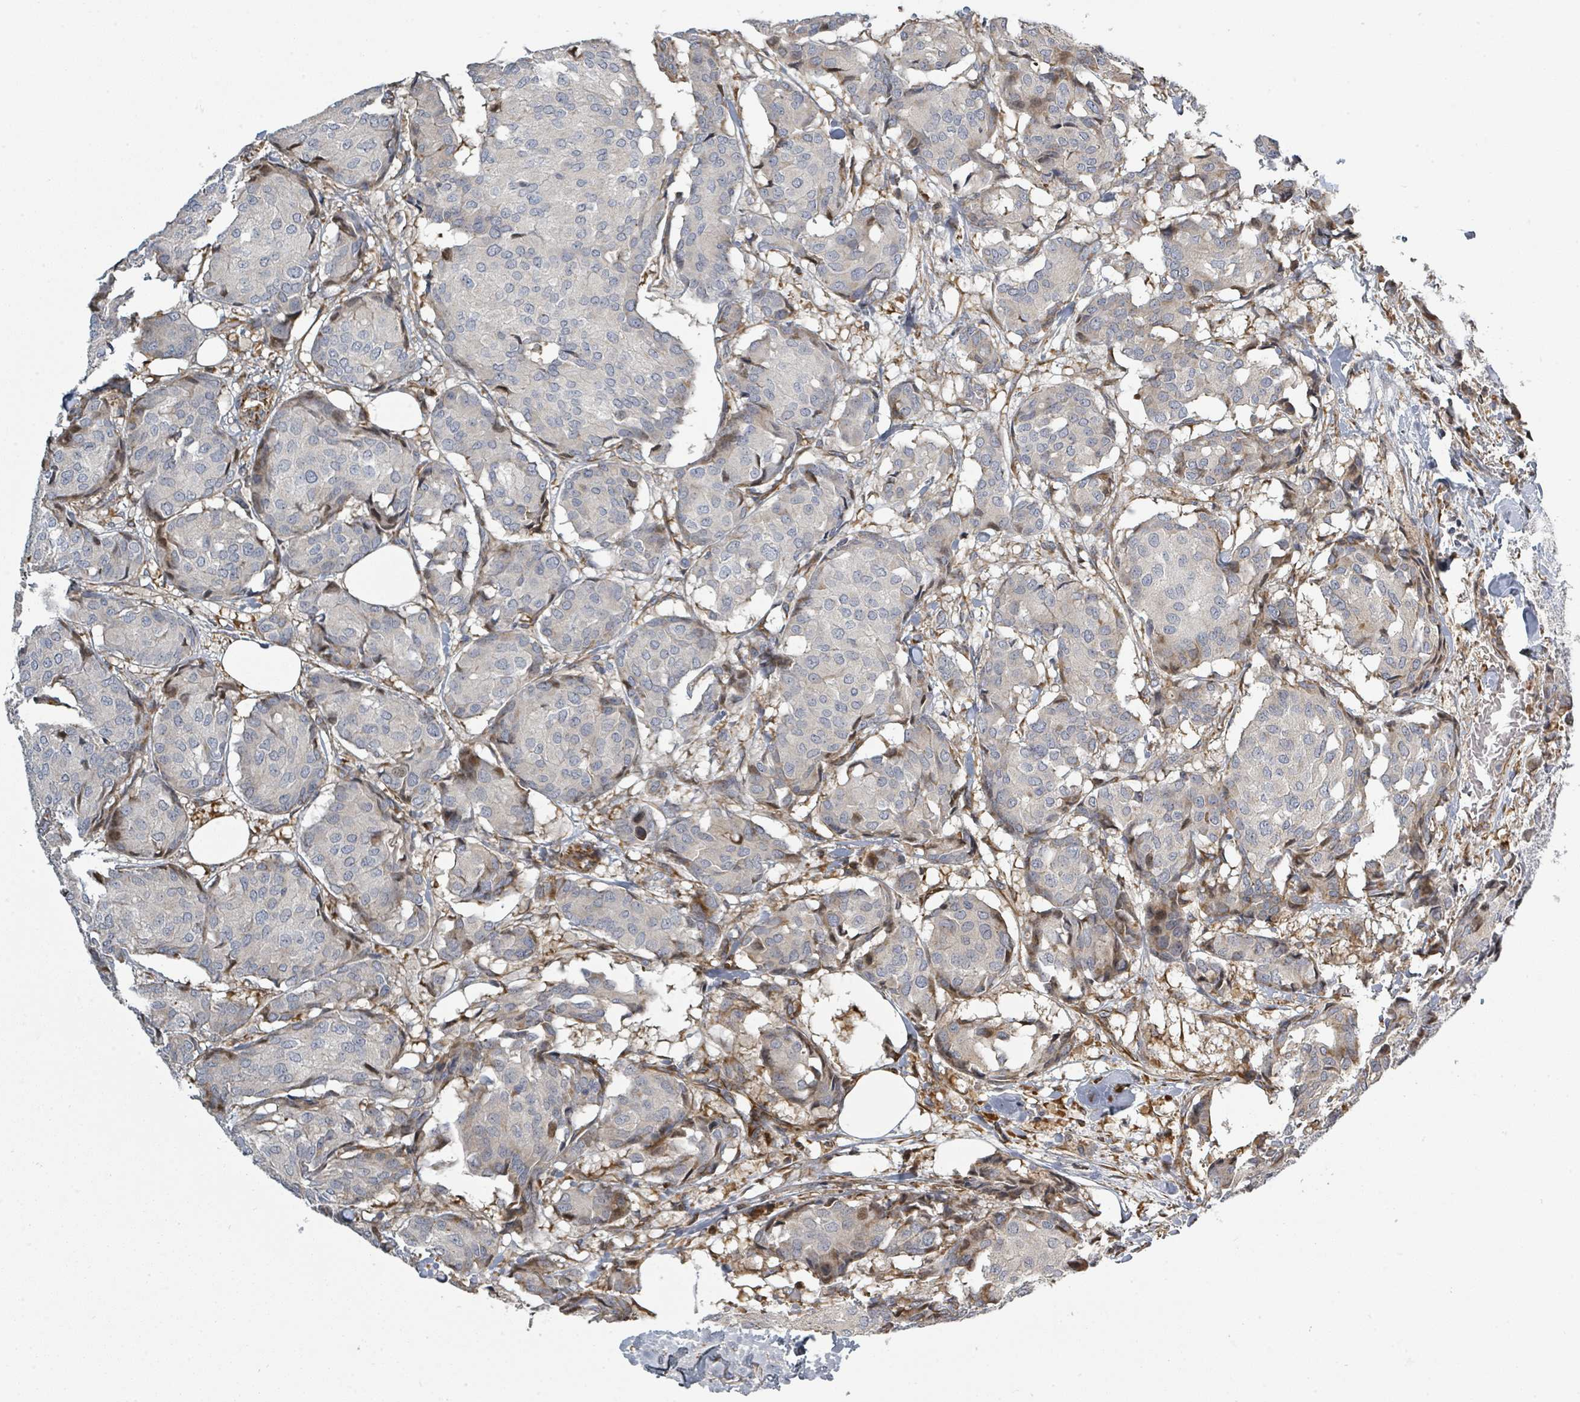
{"staining": {"intensity": "negative", "quantity": "none", "location": "none"}, "tissue": "breast cancer", "cell_type": "Tumor cells", "image_type": "cancer", "snomed": [{"axis": "morphology", "description": "Duct carcinoma"}, {"axis": "topography", "description": "Breast"}], "caption": "This micrograph is of breast cancer stained with immunohistochemistry to label a protein in brown with the nuclei are counter-stained blue. There is no expression in tumor cells.", "gene": "RAB33B", "patient": {"sex": "female", "age": 75}}